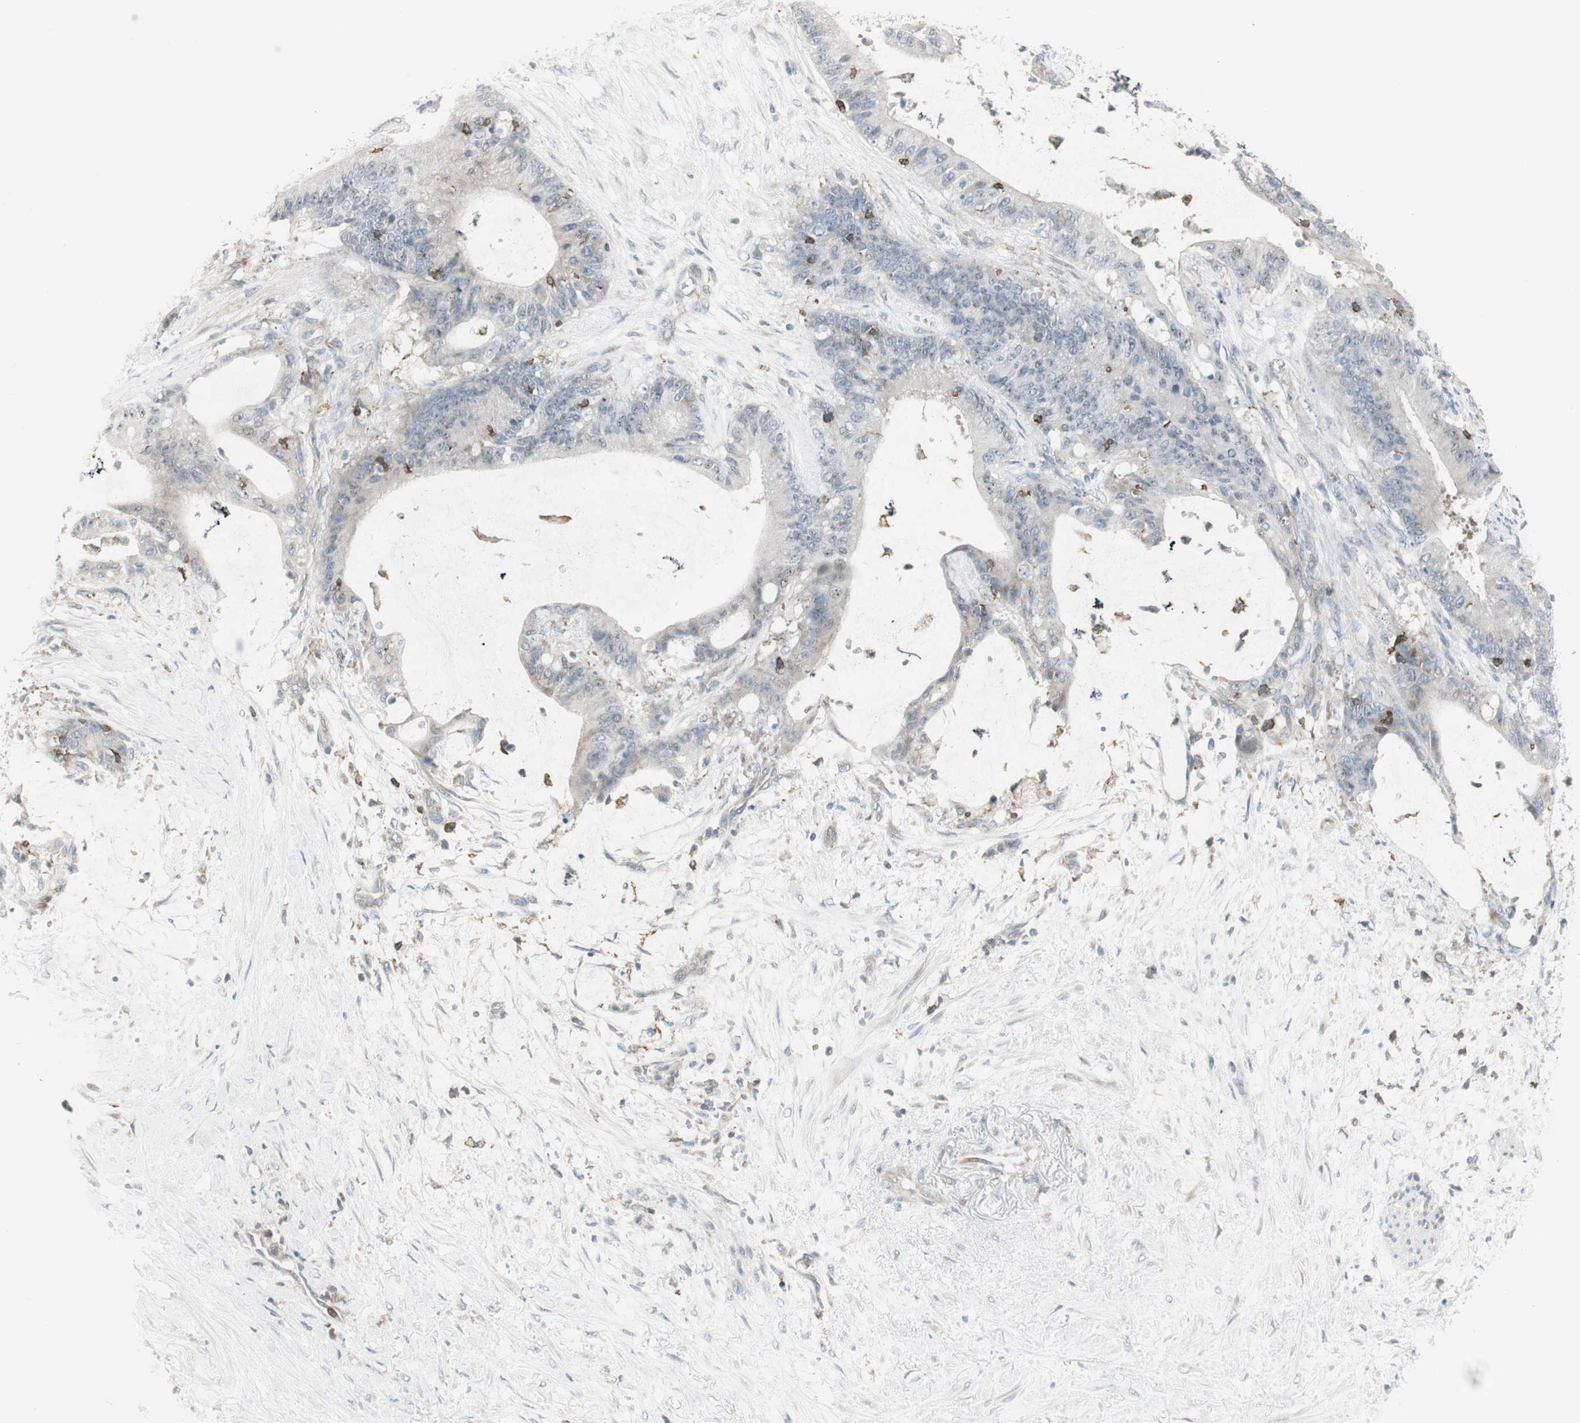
{"staining": {"intensity": "negative", "quantity": "none", "location": "none"}, "tissue": "liver cancer", "cell_type": "Tumor cells", "image_type": "cancer", "snomed": [{"axis": "morphology", "description": "Cholangiocarcinoma"}, {"axis": "topography", "description": "Liver"}], "caption": "An image of human liver cancer is negative for staining in tumor cells.", "gene": "MAP4K4", "patient": {"sex": "female", "age": 73}}